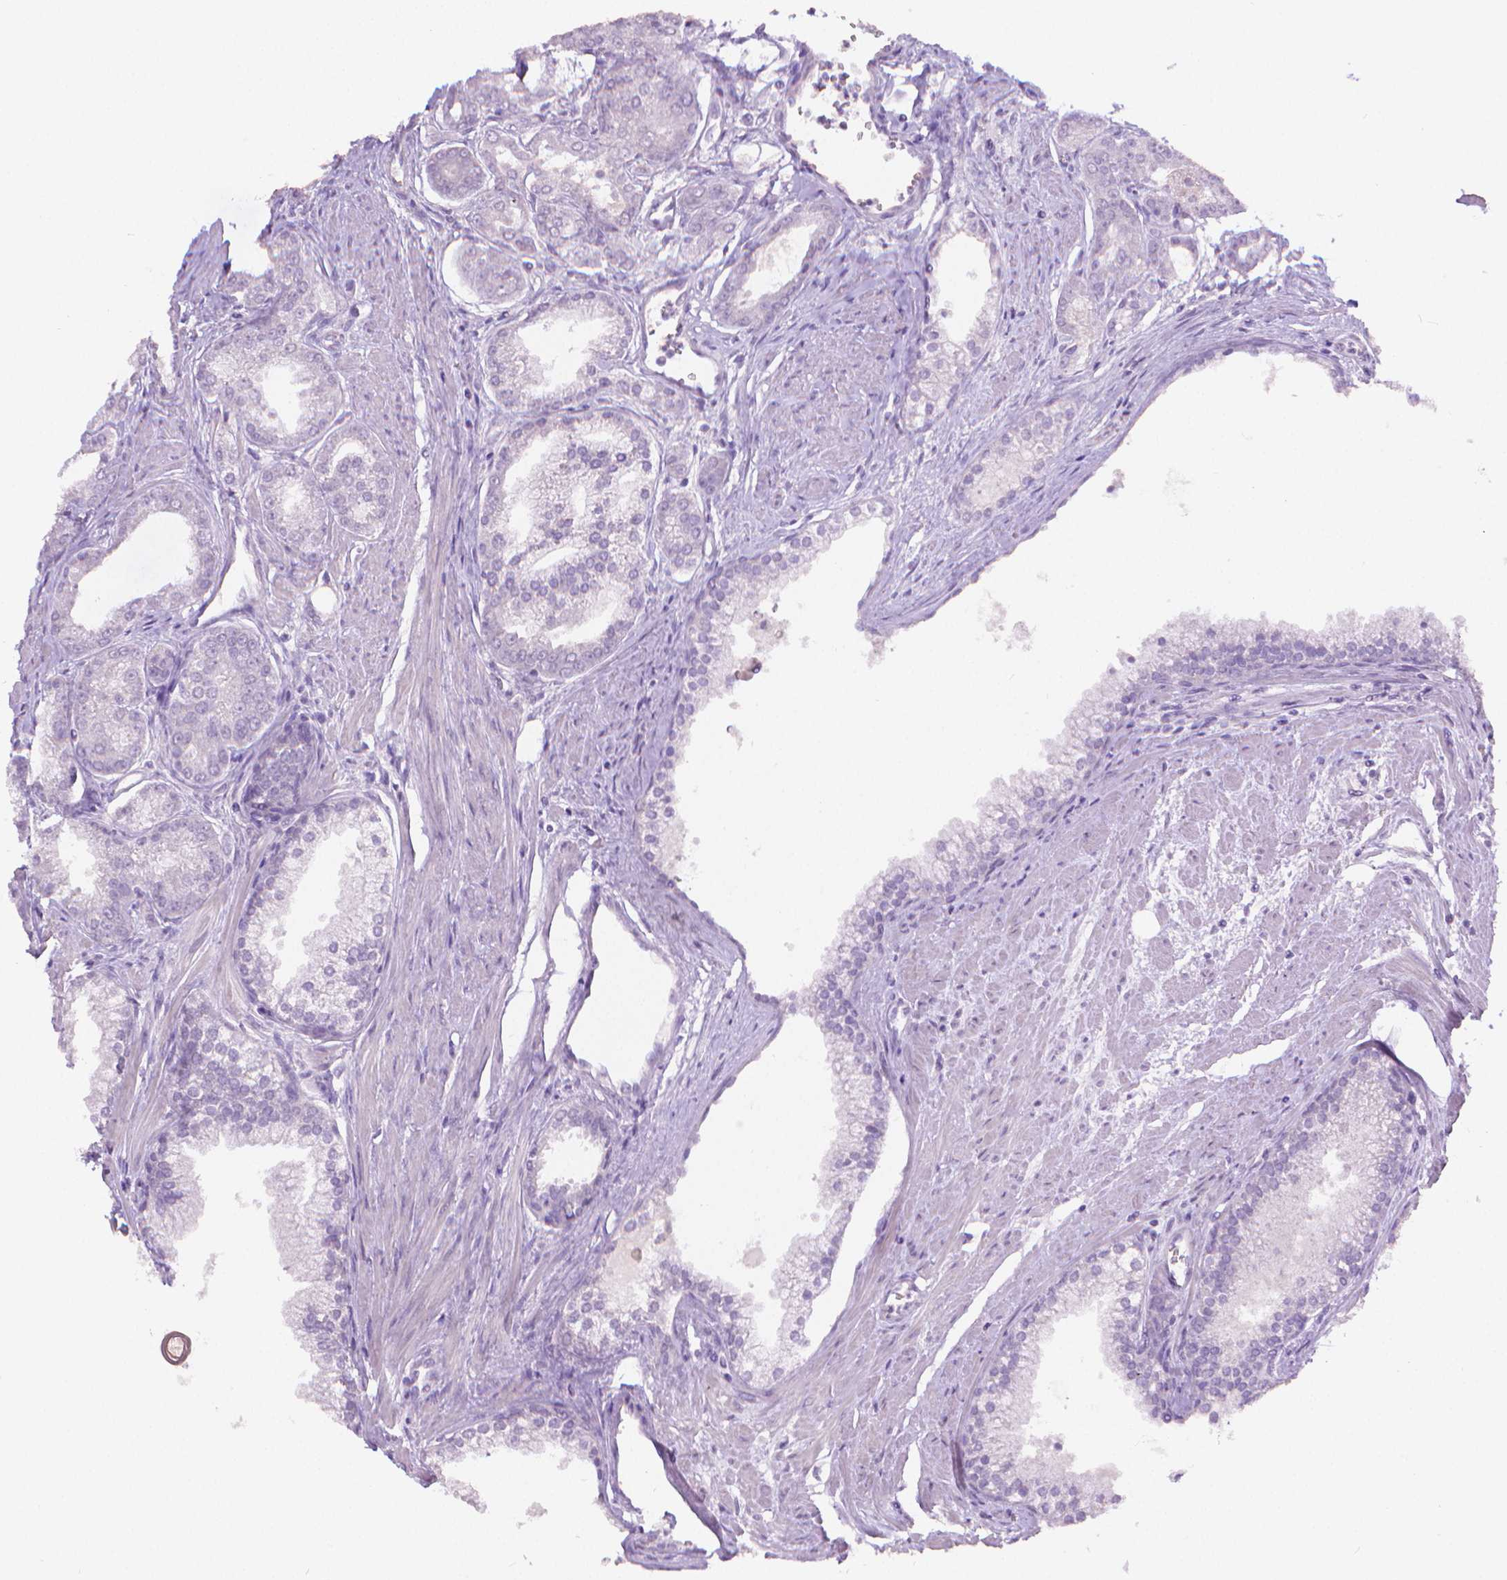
{"staining": {"intensity": "negative", "quantity": "none", "location": "none"}, "tissue": "prostate cancer", "cell_type": "Tumor cells", "image_type": "cancer", "snomed": [{"axis": "morphology", "description": "Adenocarcinoma, NOS"}, {"axis": "topography", "description": "Prostate"}], "caption": "Histopathology image shows no significant protein positivity in tumor cells of prostate adenocarcinoma.", "gene": "TNNI2", "patient": {"sex": "male", "age": 71}}